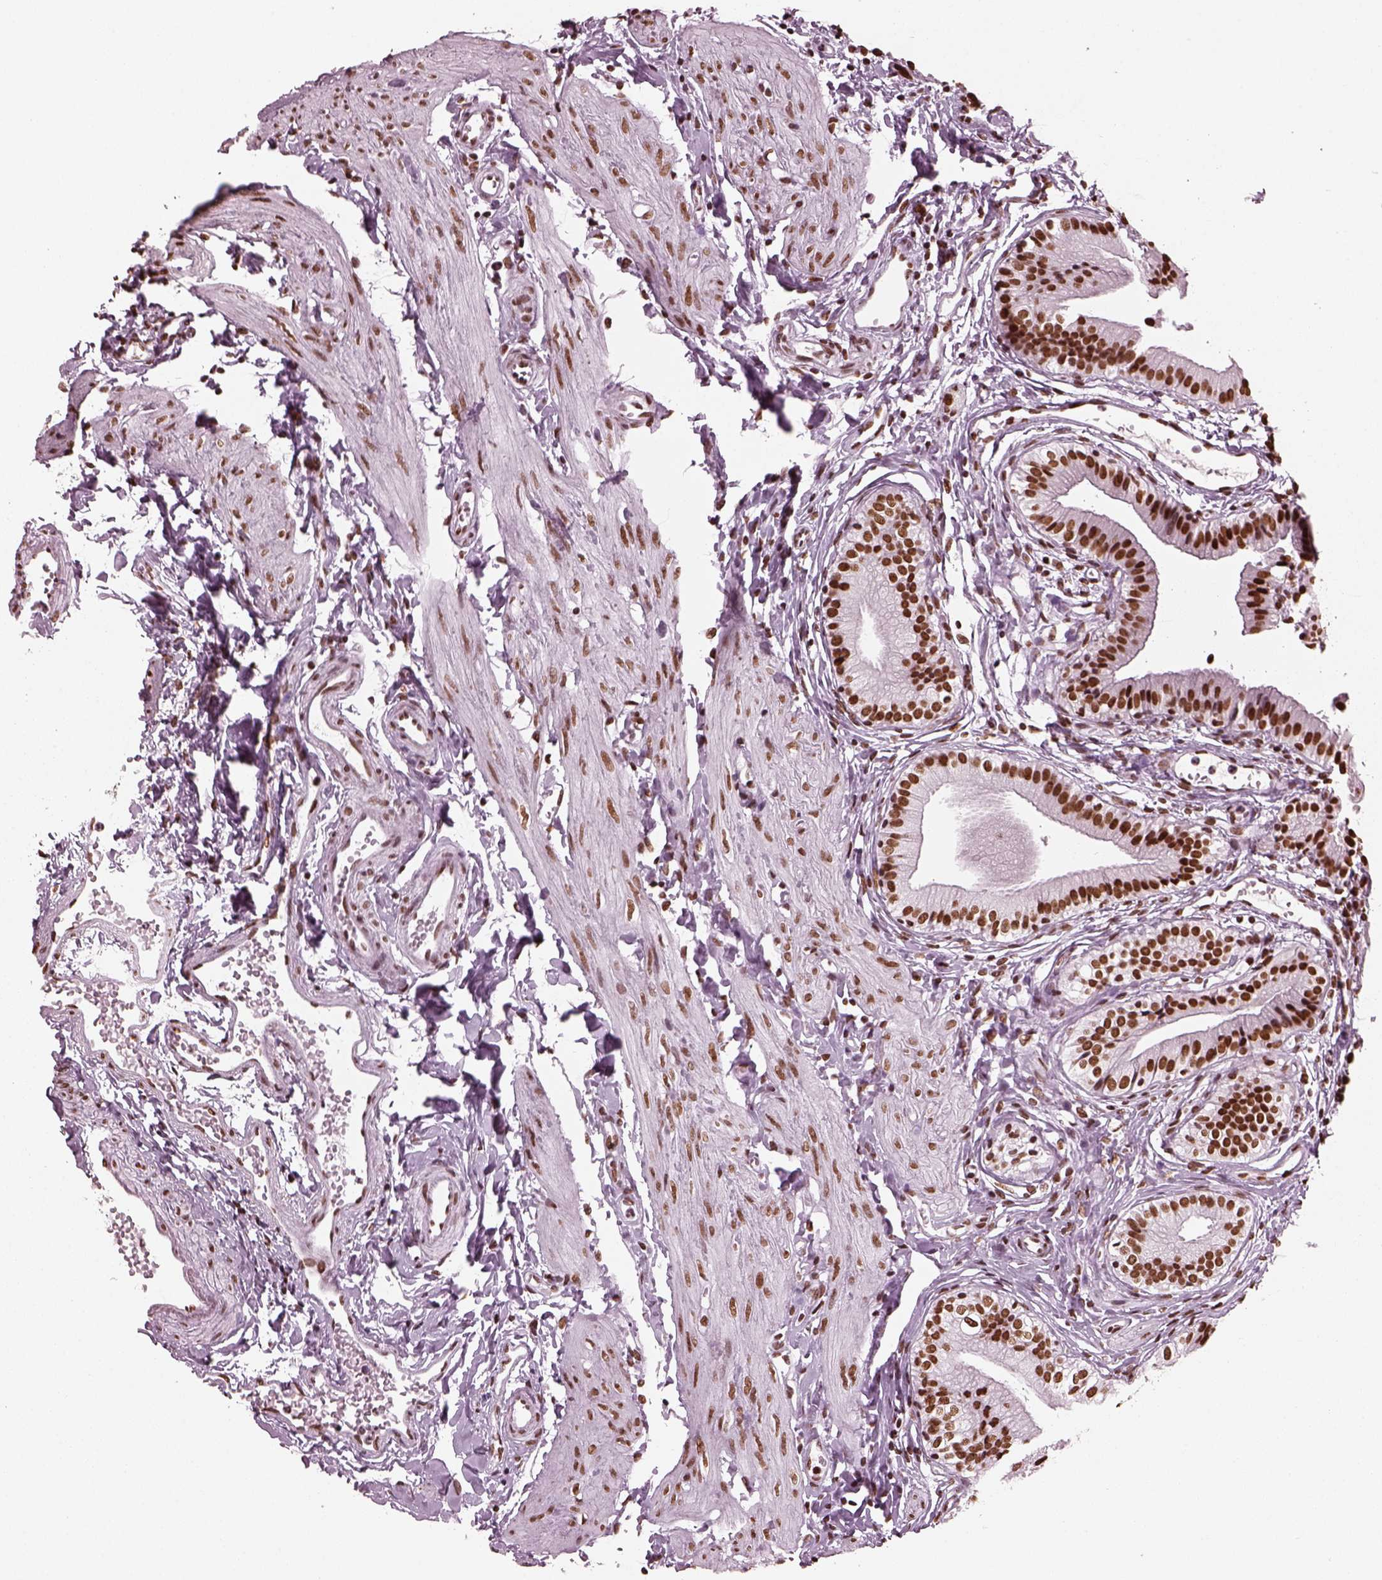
{"staining": {"intensity": "strong", "quantity": ">75%", "location": "nuclear"}, "tissue": "gallbladder", "cell_type": "Glandular cells", "image_type": "normal", "snomed": [{"axis": "morphology", "description": "Normal tissue, NOS"}, {"axis": "topography", "description": "Gallbladder"}], "caption": "Immunohistochemical staining of normal gallbladder shows strong nuclear protein staining in about >75% of glandular cells.", "gene": "CBFA2T3", "patient": {"sex": "female", "age": 47}}